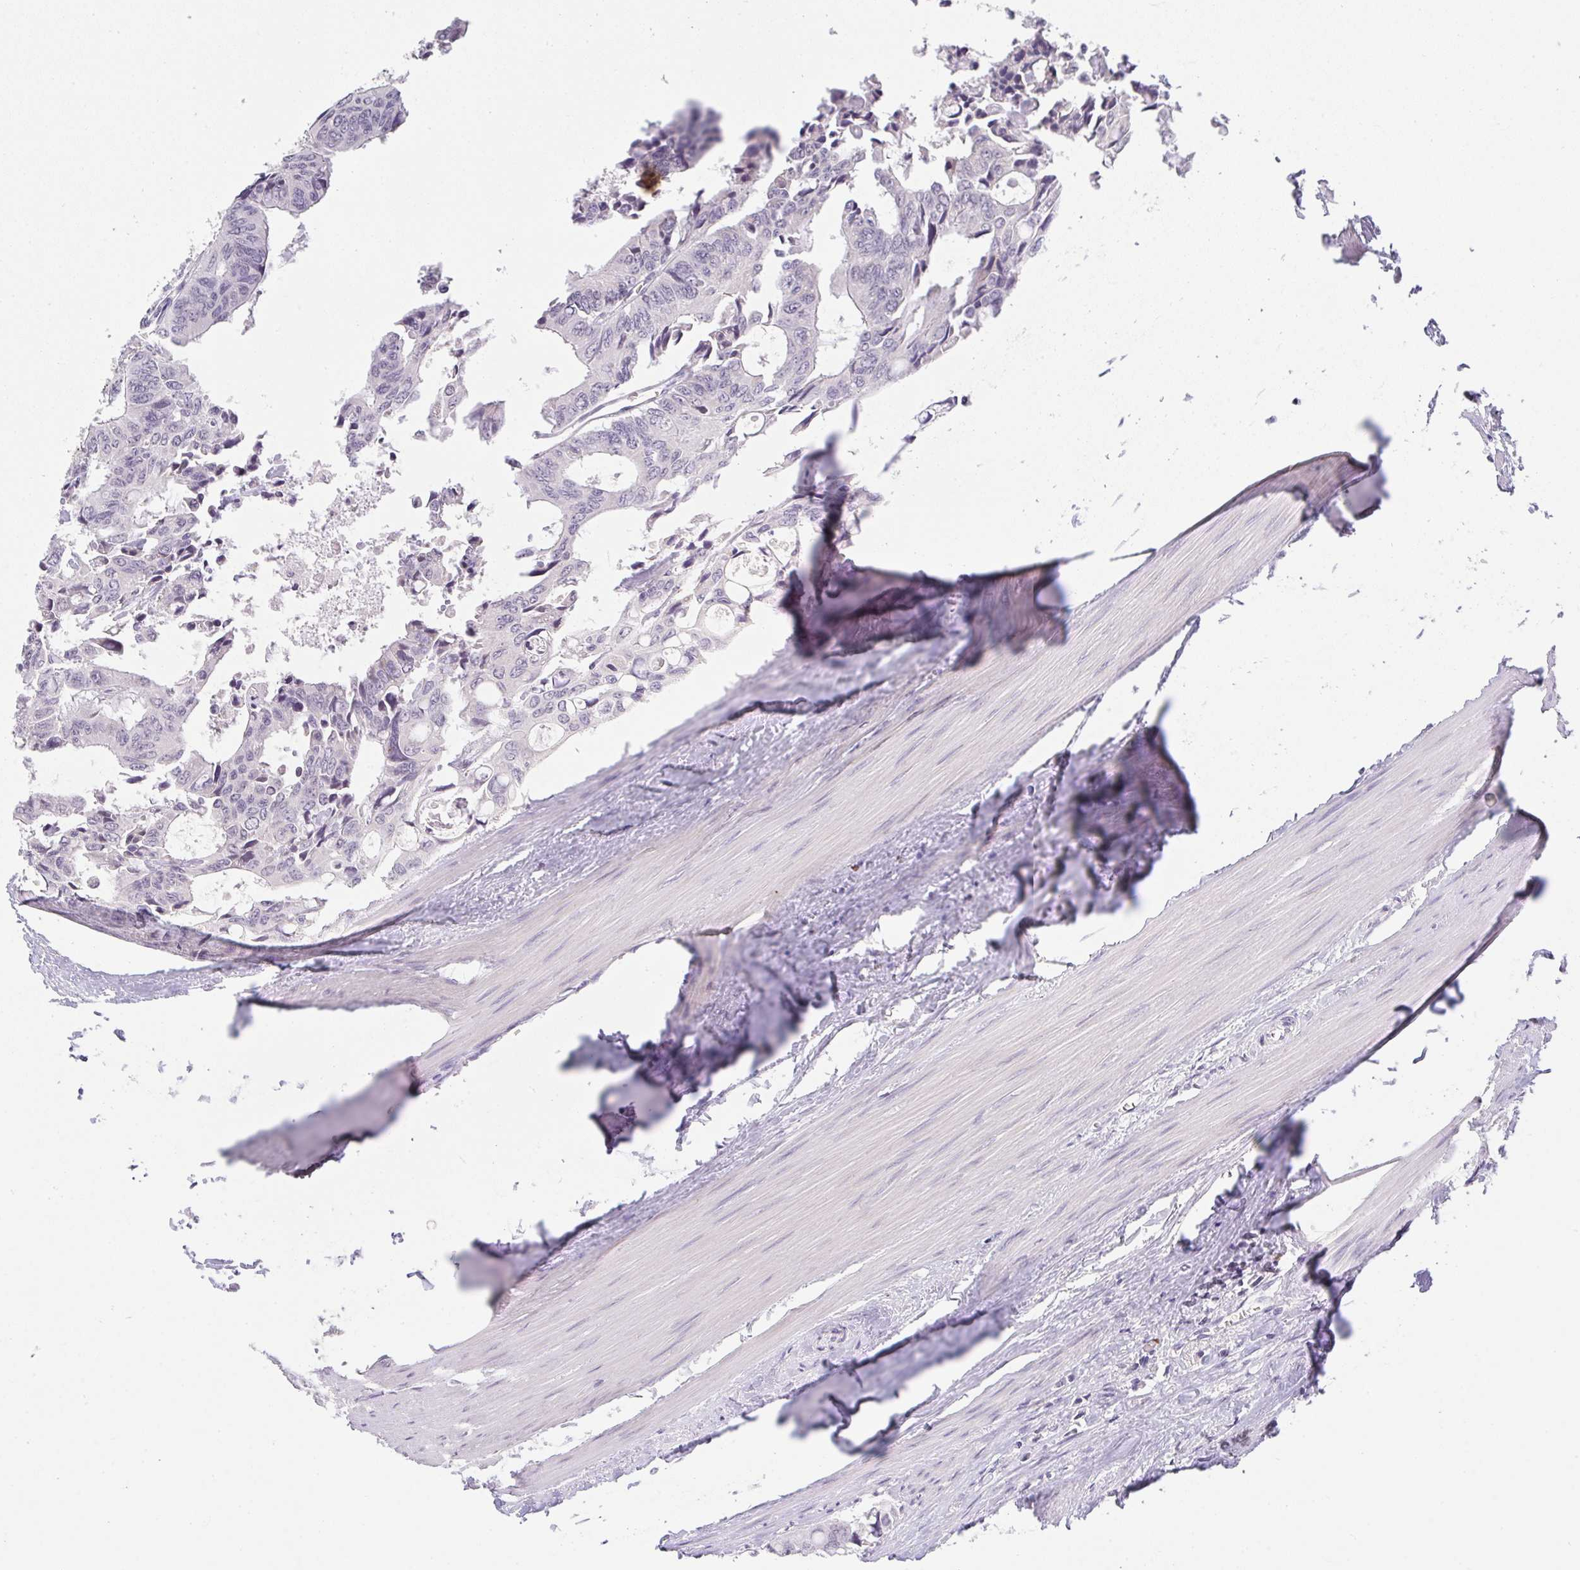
{"staining": {"intensity": "negative", "quantity": "none", "location": "none"}, "tissue": "colorectal cancer", "cell_type": "Tumor cells", "image_type": "cancer", "snomed": [{"axis": "morphology", "description": "Adenocarcinoma, NOS"}, {"axis": "topography", "description": "Rectum"}], "caption": "The photomicrograph demonstrates no staining of tumor cells in colorectal adenocarcinoma.", "gene": "CACNA1S", "patient": {"sex": "male", "age": 76}}